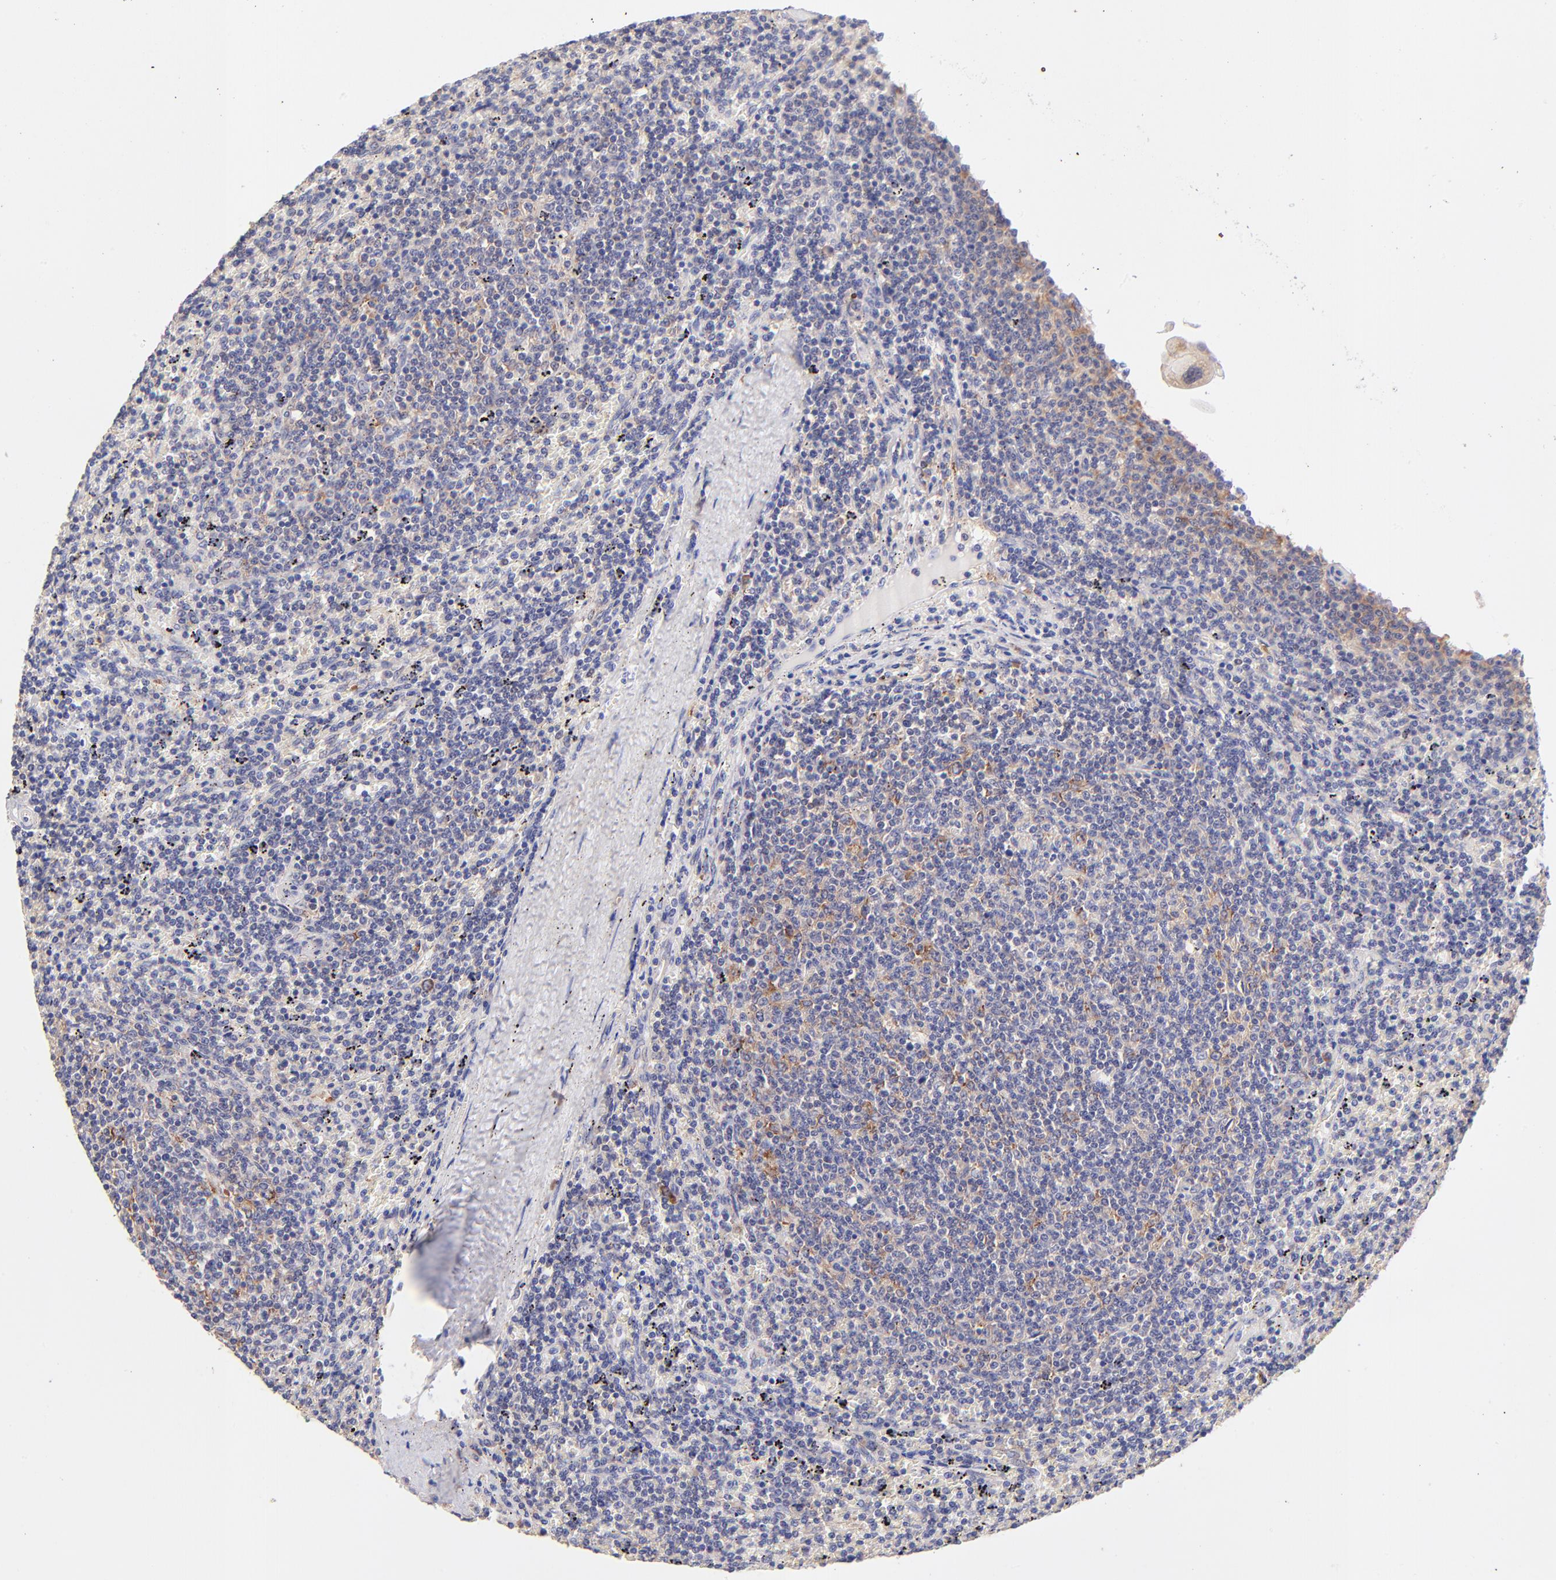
{"staining": {"intensity": "weak", "quantity": "<25%", "location": "cytoplasmic/membranous"}, "tissue": "lymphoma", "cell_type": "Tumor cells", "image_type": "cancer", "snomed": [{"axis": "morphology", "description": "Malignant lymphoma, non-Hodgkin's type, Low grade"}, {"axis": "topography", "description": "Spleen"}], "caption": "DAB immunohistochemical staining of human lymphoma displays no significant positivity in tumor cells.", "gene": "RPL11", "patient": {"sex": "female", "age": 50}}